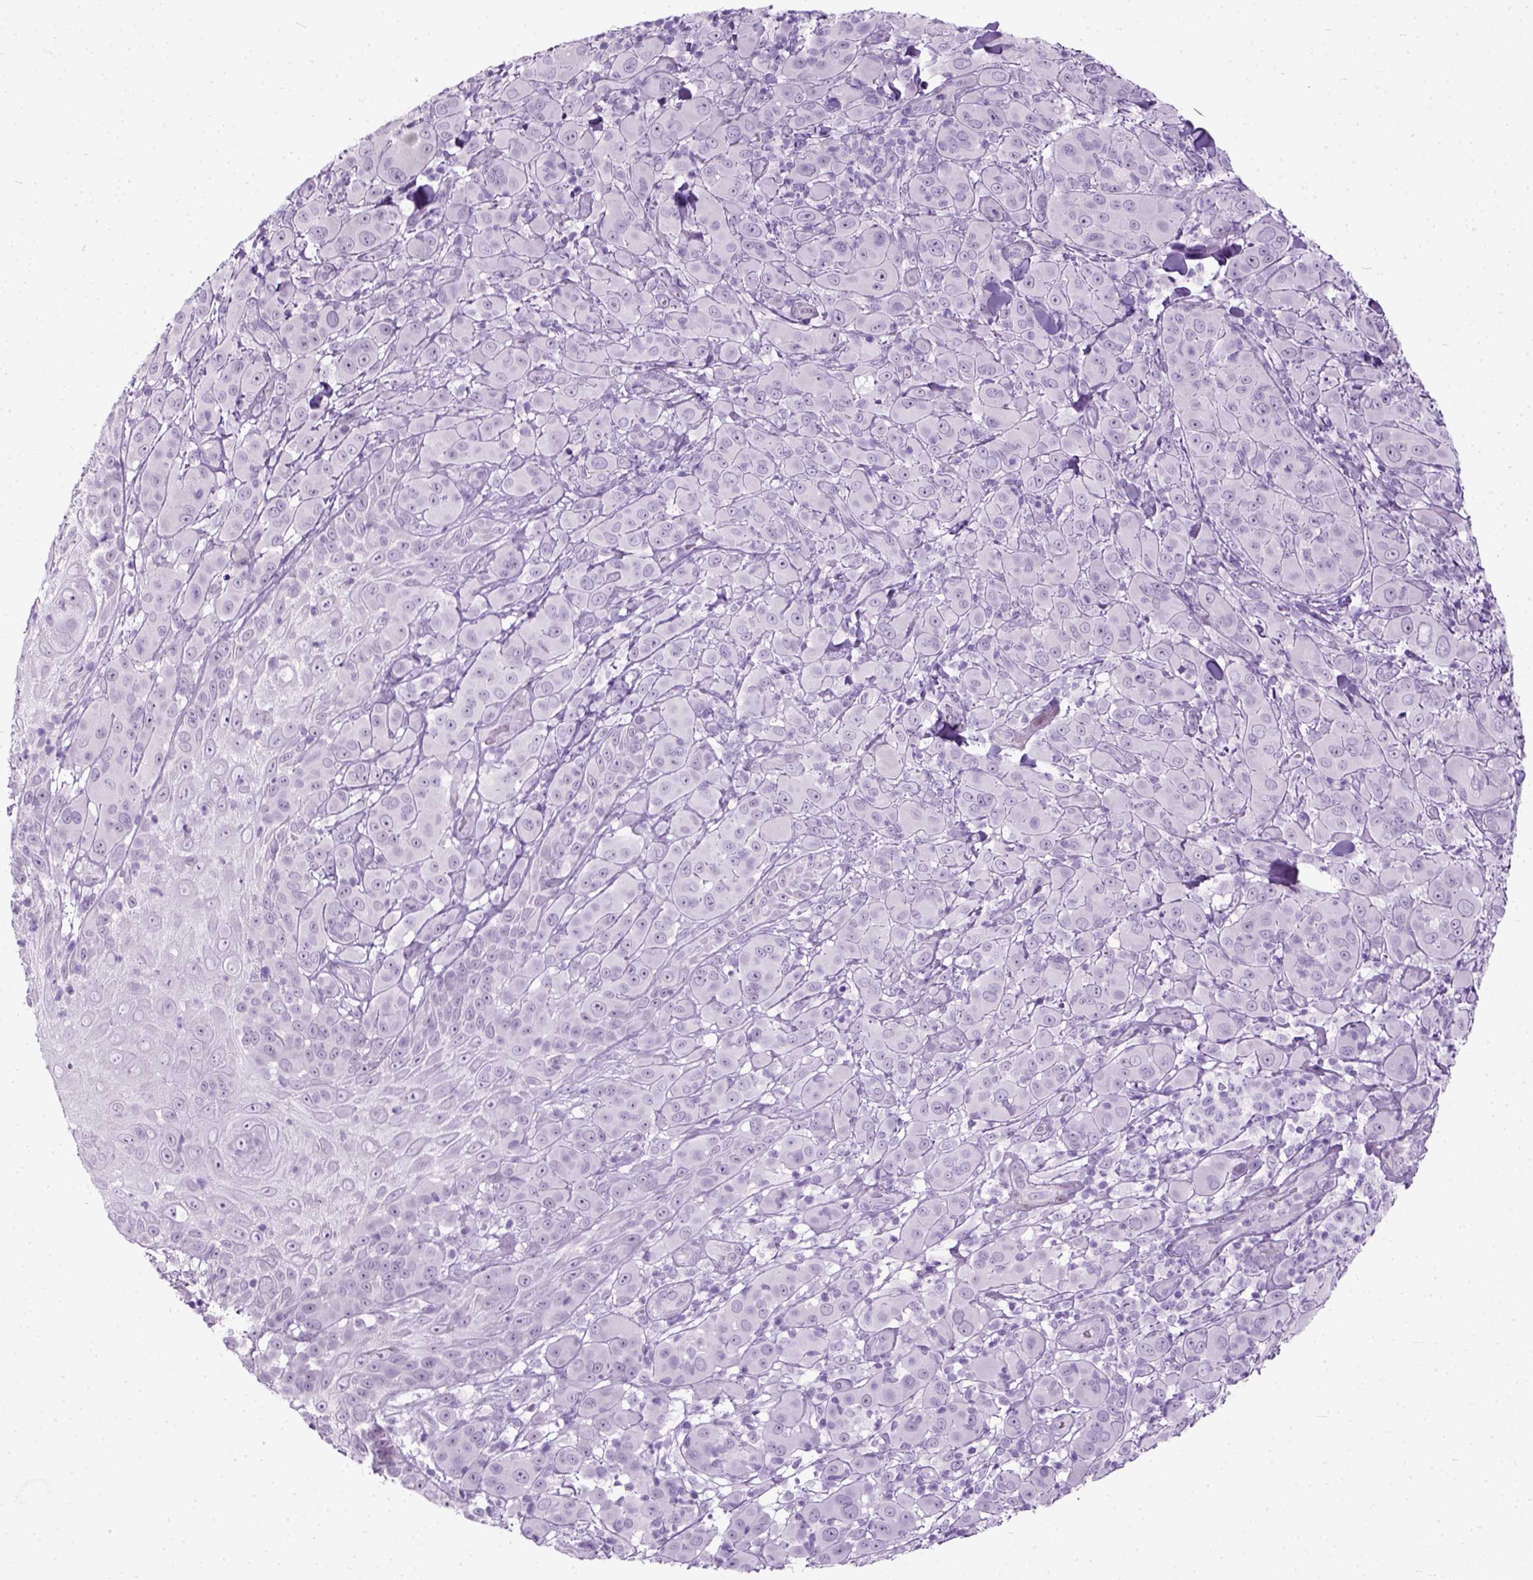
{"staining": {"intensity": "negative", "quantity": "none", "location": "none"}, "tissue": "melanoma", "cell_type": "Tumor cells", "image_type": "cancer", "snomed": [{"axis": "morphology", "description": "Malignant melanoma, NOS"}, {"axis": "topography", "description": "Skin"}], "caption": "This is an IHC image of human malignant melanoma. There is no staining in tumor cells.", "gene": "AXDND1", "patient": {"sex": "female", "age": 87}}